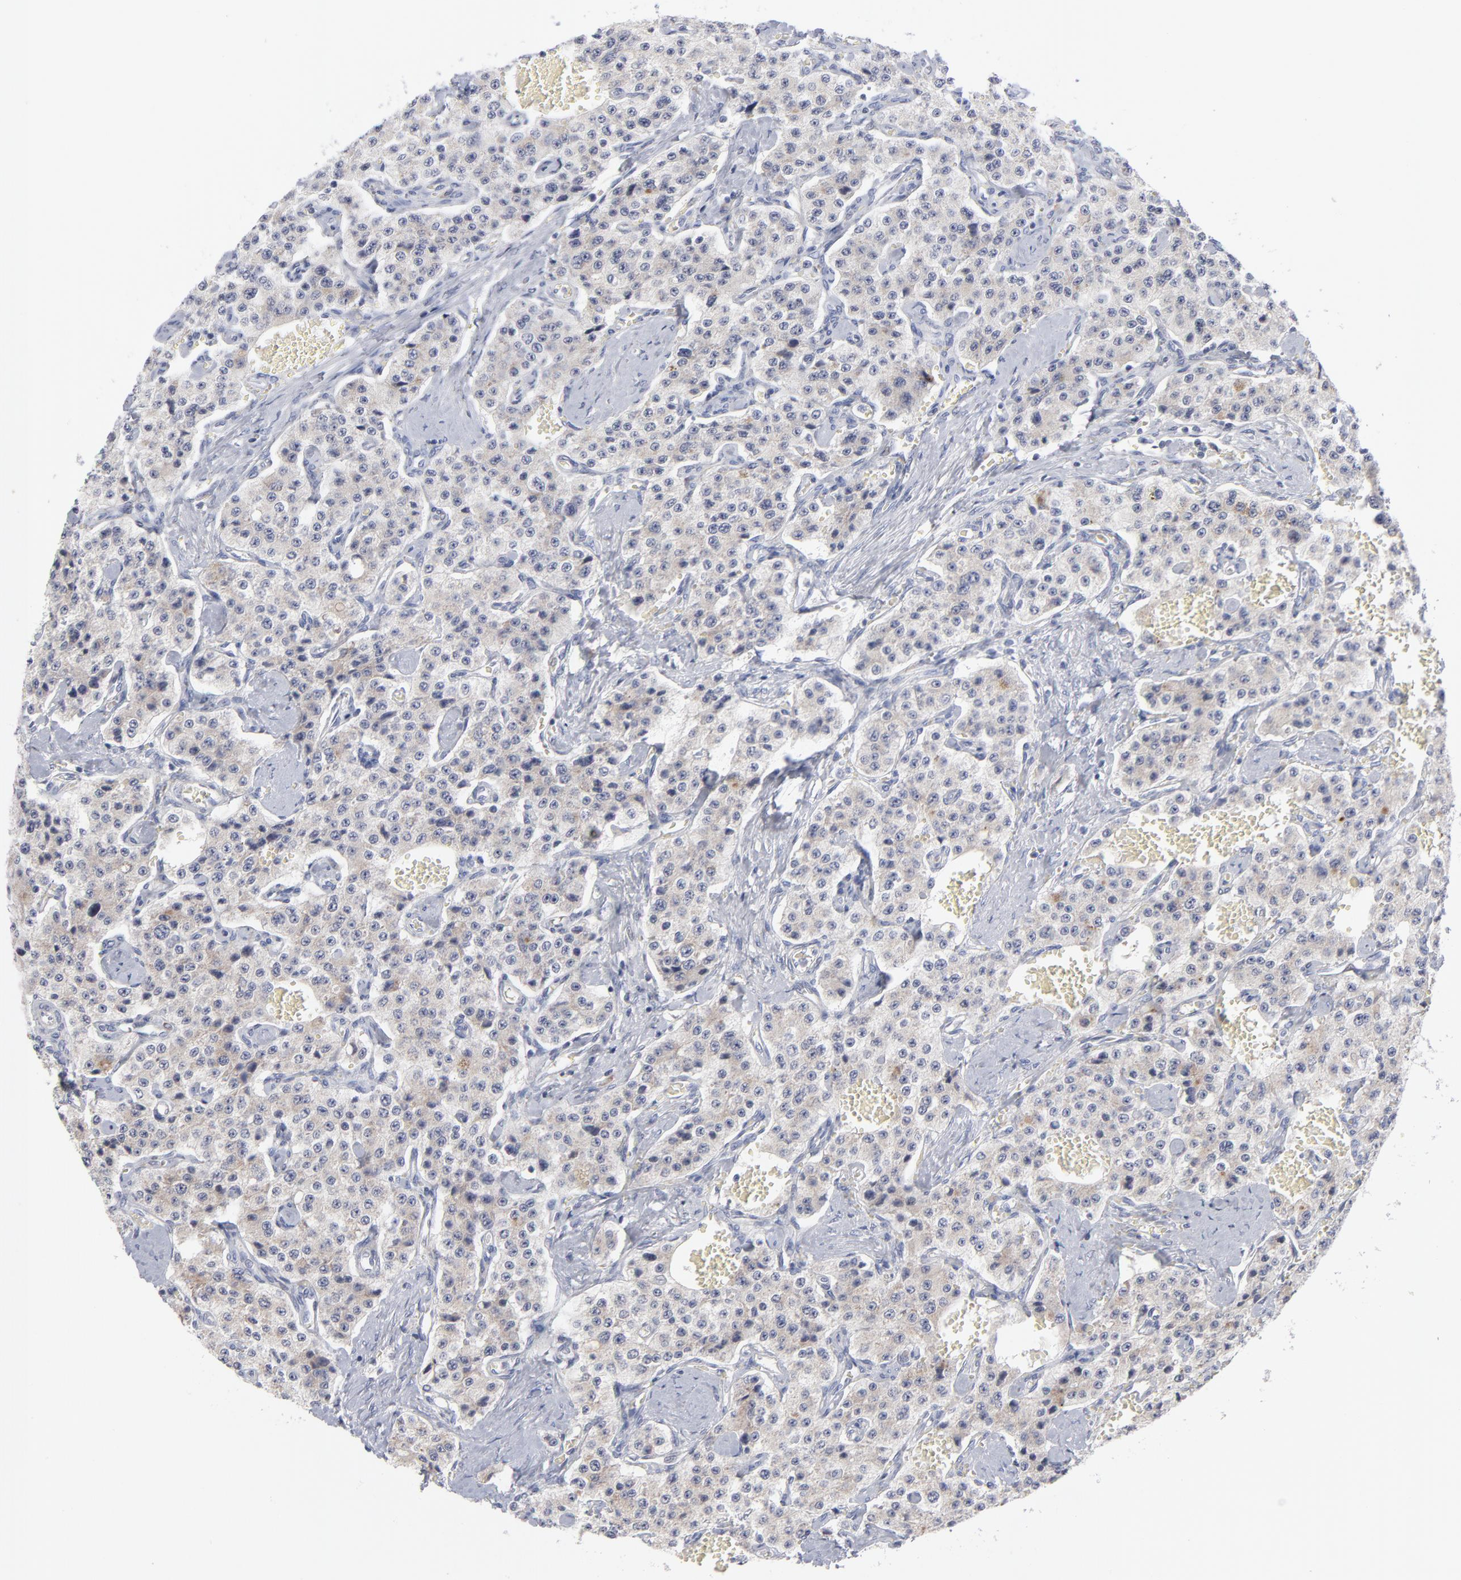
{"staining": {"intensity": "negative", "quantity": "none", "location": "none"}, "tissue": "carcinoid", "cell_type": "Tumor cells", "image_type": "cancer", "snomed": [{"axis": "morphology", "description": "Carcinoid, malignant, NOS"}, {"axis": "topography", "description": "Small intestine"}], "caption": "Carcinoid stained for a protein using IHC shows no staining tumor cells.", "gene": "RPS24", "patient": {"sex": "male", "age": 52}}